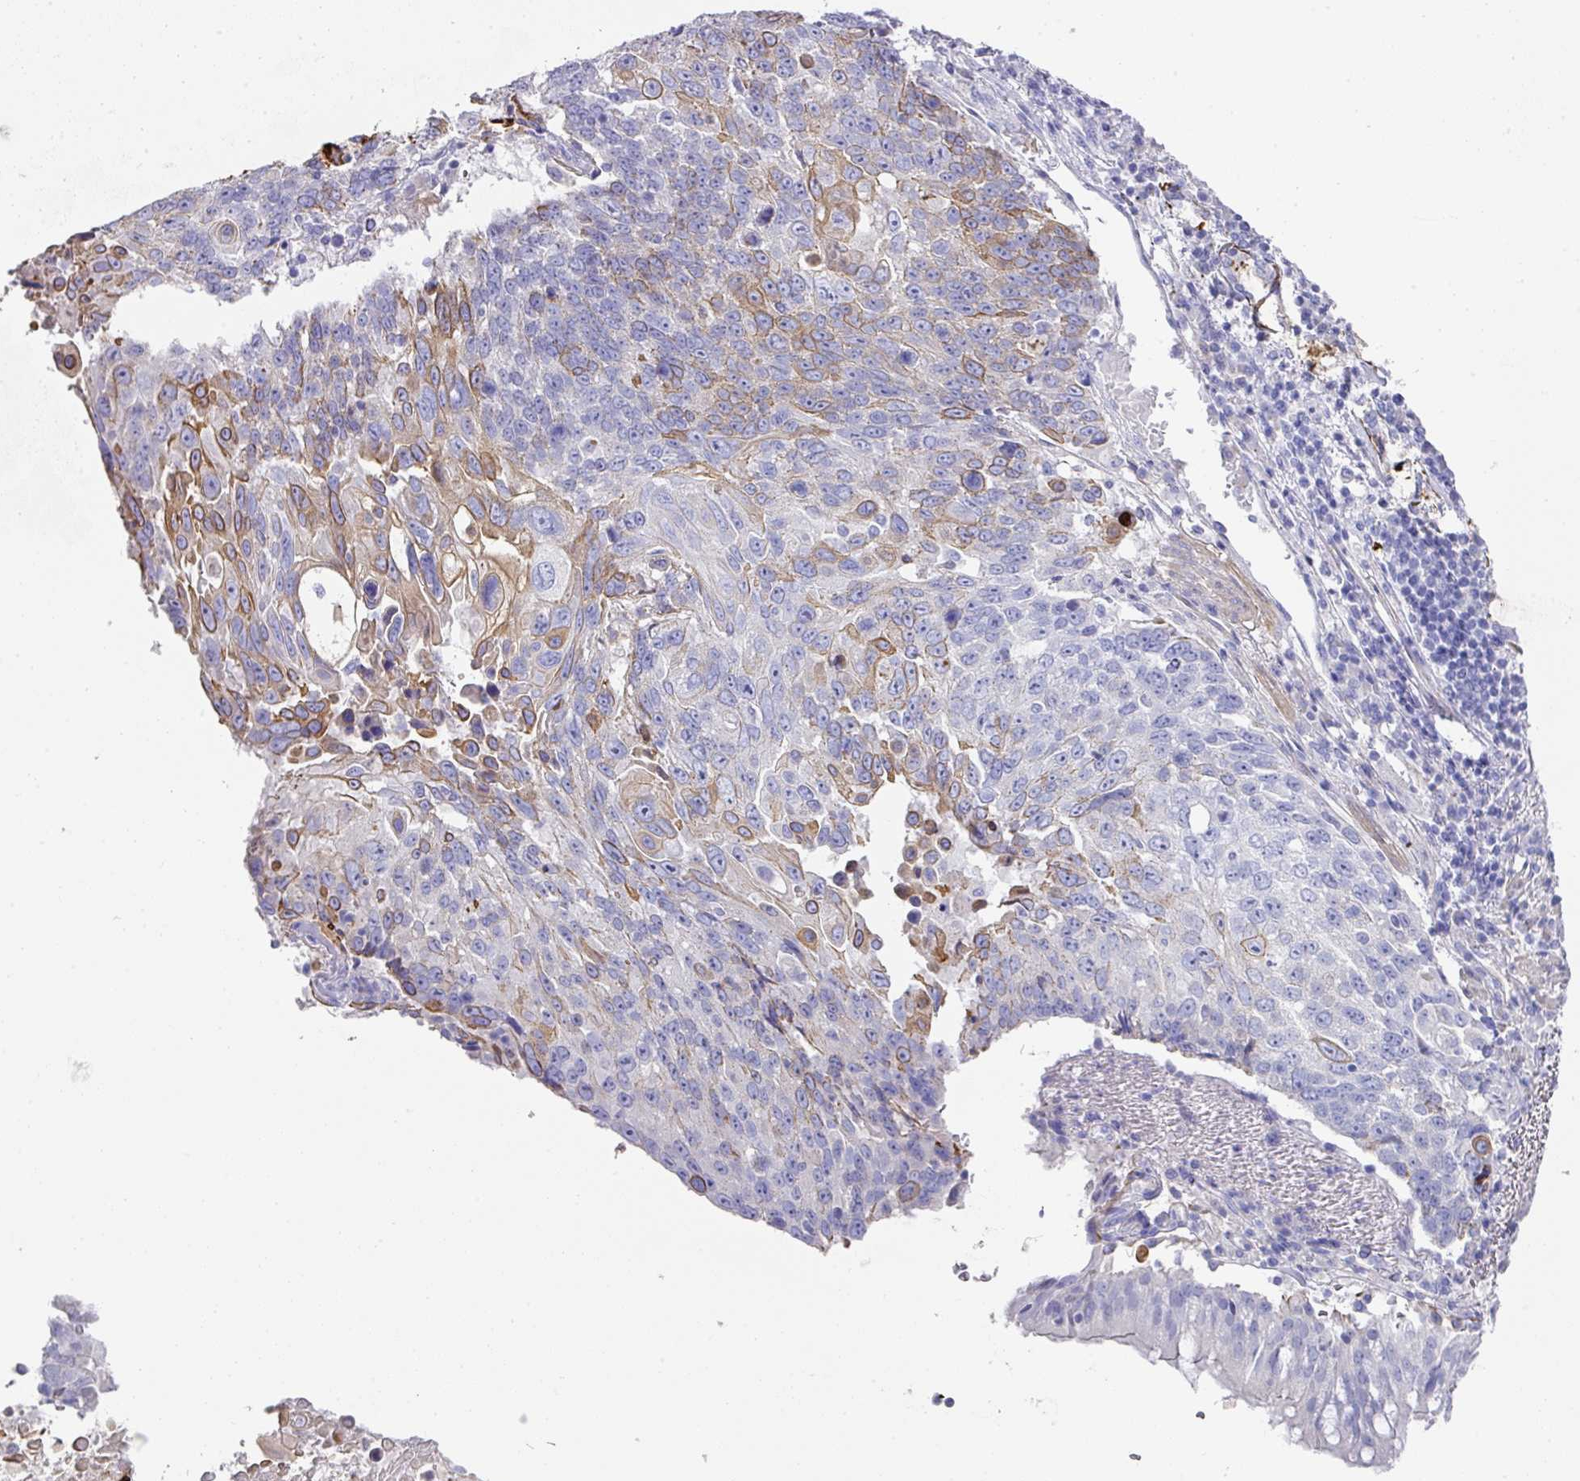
{"staining": {"intensity": "moderate", "quantity": "<25%", "location": "cytoplasmic/membranous"}, "tissue": "lung cancer", "cell_type": "Tumor cells", "image_type": "cancer", "snomed": [{"axis": "morphology", "description": "Squamous cell carcinoma, NOS"}, {"axis": "topography", "description": "Lung"}], "caption": "Lung cancer (squamous cell carcinoma) tissue exhibits moderate cytoplasmic/membranous staining in approximately <25% of tumor cells", "gene": "TARM1", "patient": {"sex": "male", "age": 66}}